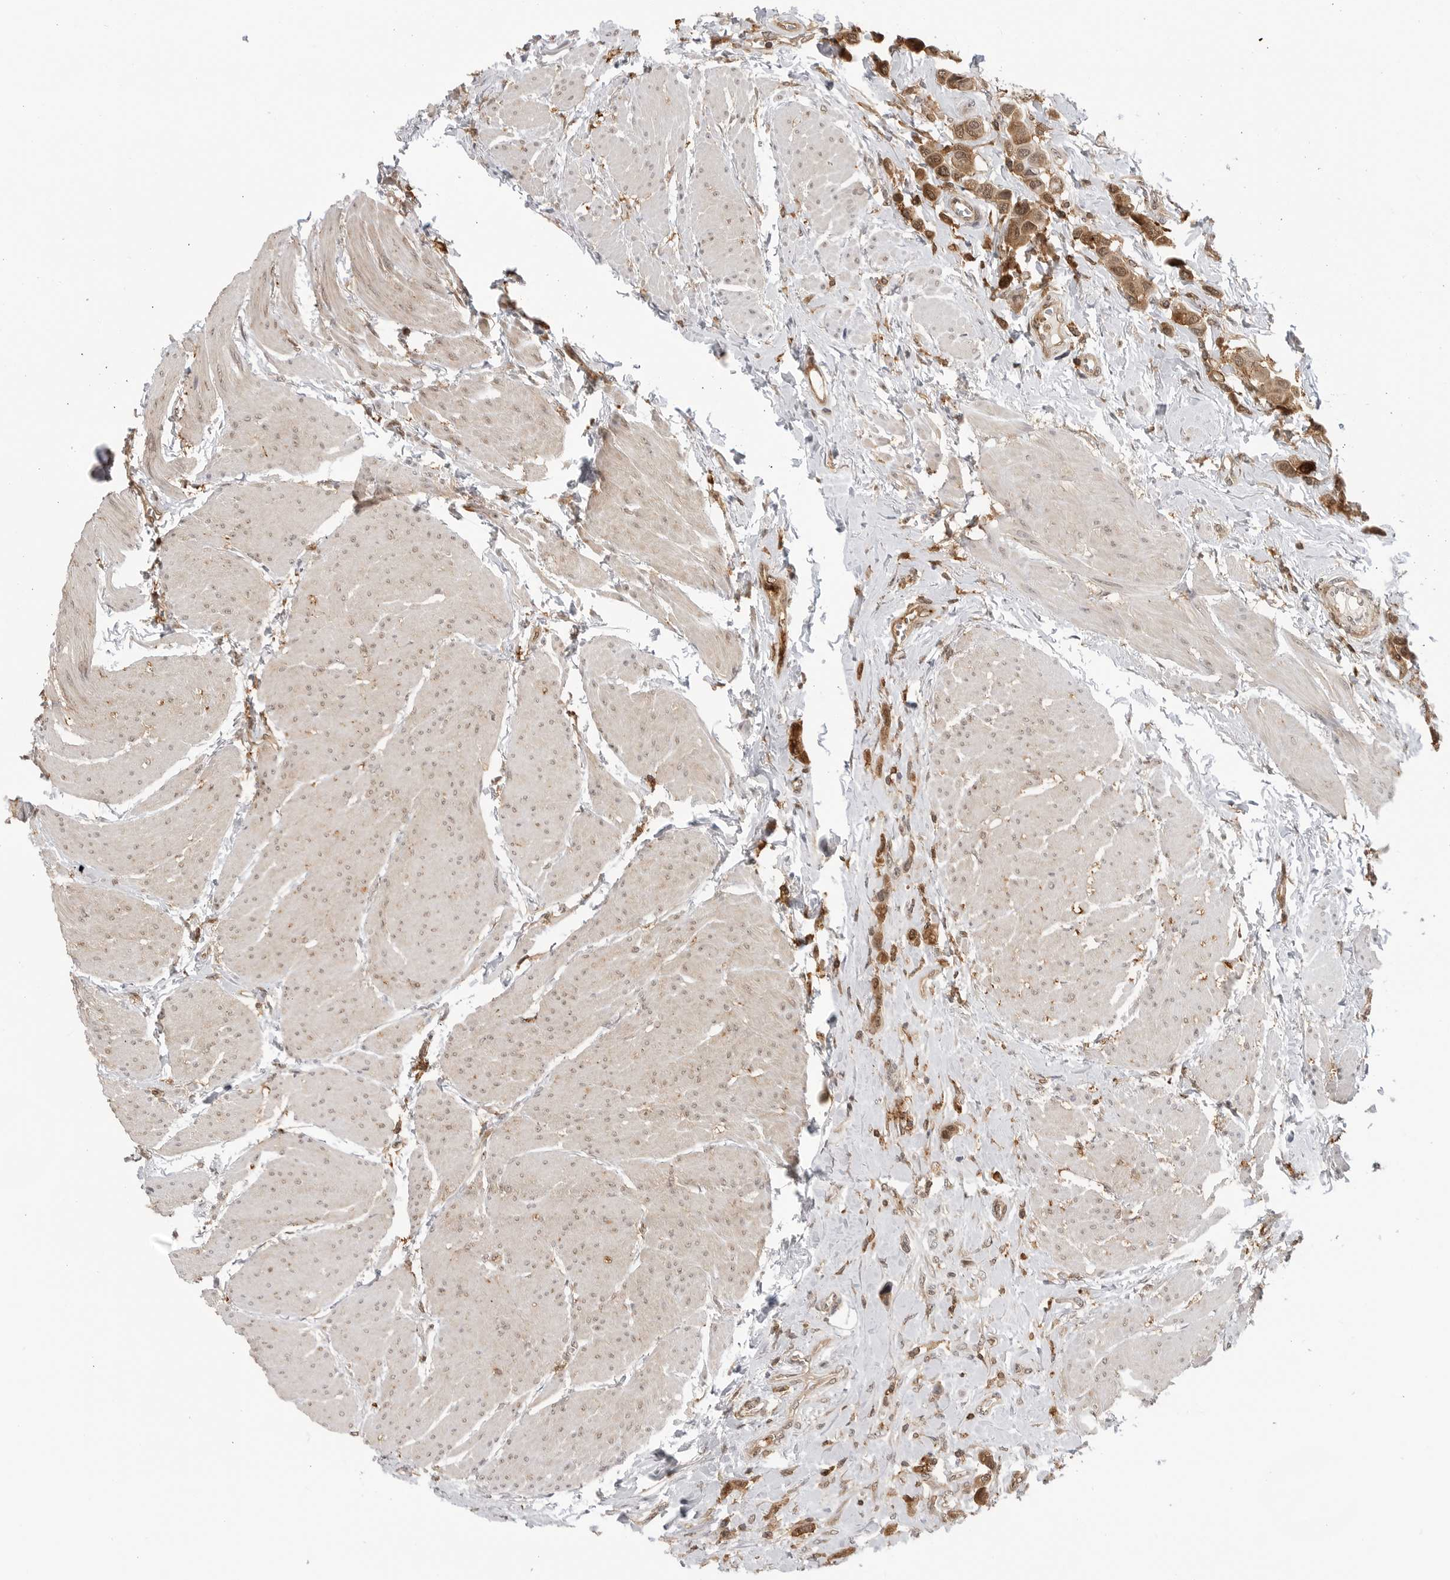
{"staining": {"intensity": "moderate", "quantity": ">75%", "location": "cytoplasmic/membranous,nuclear"}, "tissue": "urothelial cancer", "cell_type": "Tumor cells", "image_type": "cancer", "snomed": [{"axis": "morphology", "description": "Urothelial carcinoma, High grade"}, {"axis": "topography", "description": "Urinary bladder"}], "caption": "Immunohistochemistry (IHC) of urothelial cancer reveals medium levels of moderate cytoplasmic/membranous and nuclear positivity in about >75% of tumor cells.", "gene": "ANXA11", "patient": {"sex": "male", "age": 50}}